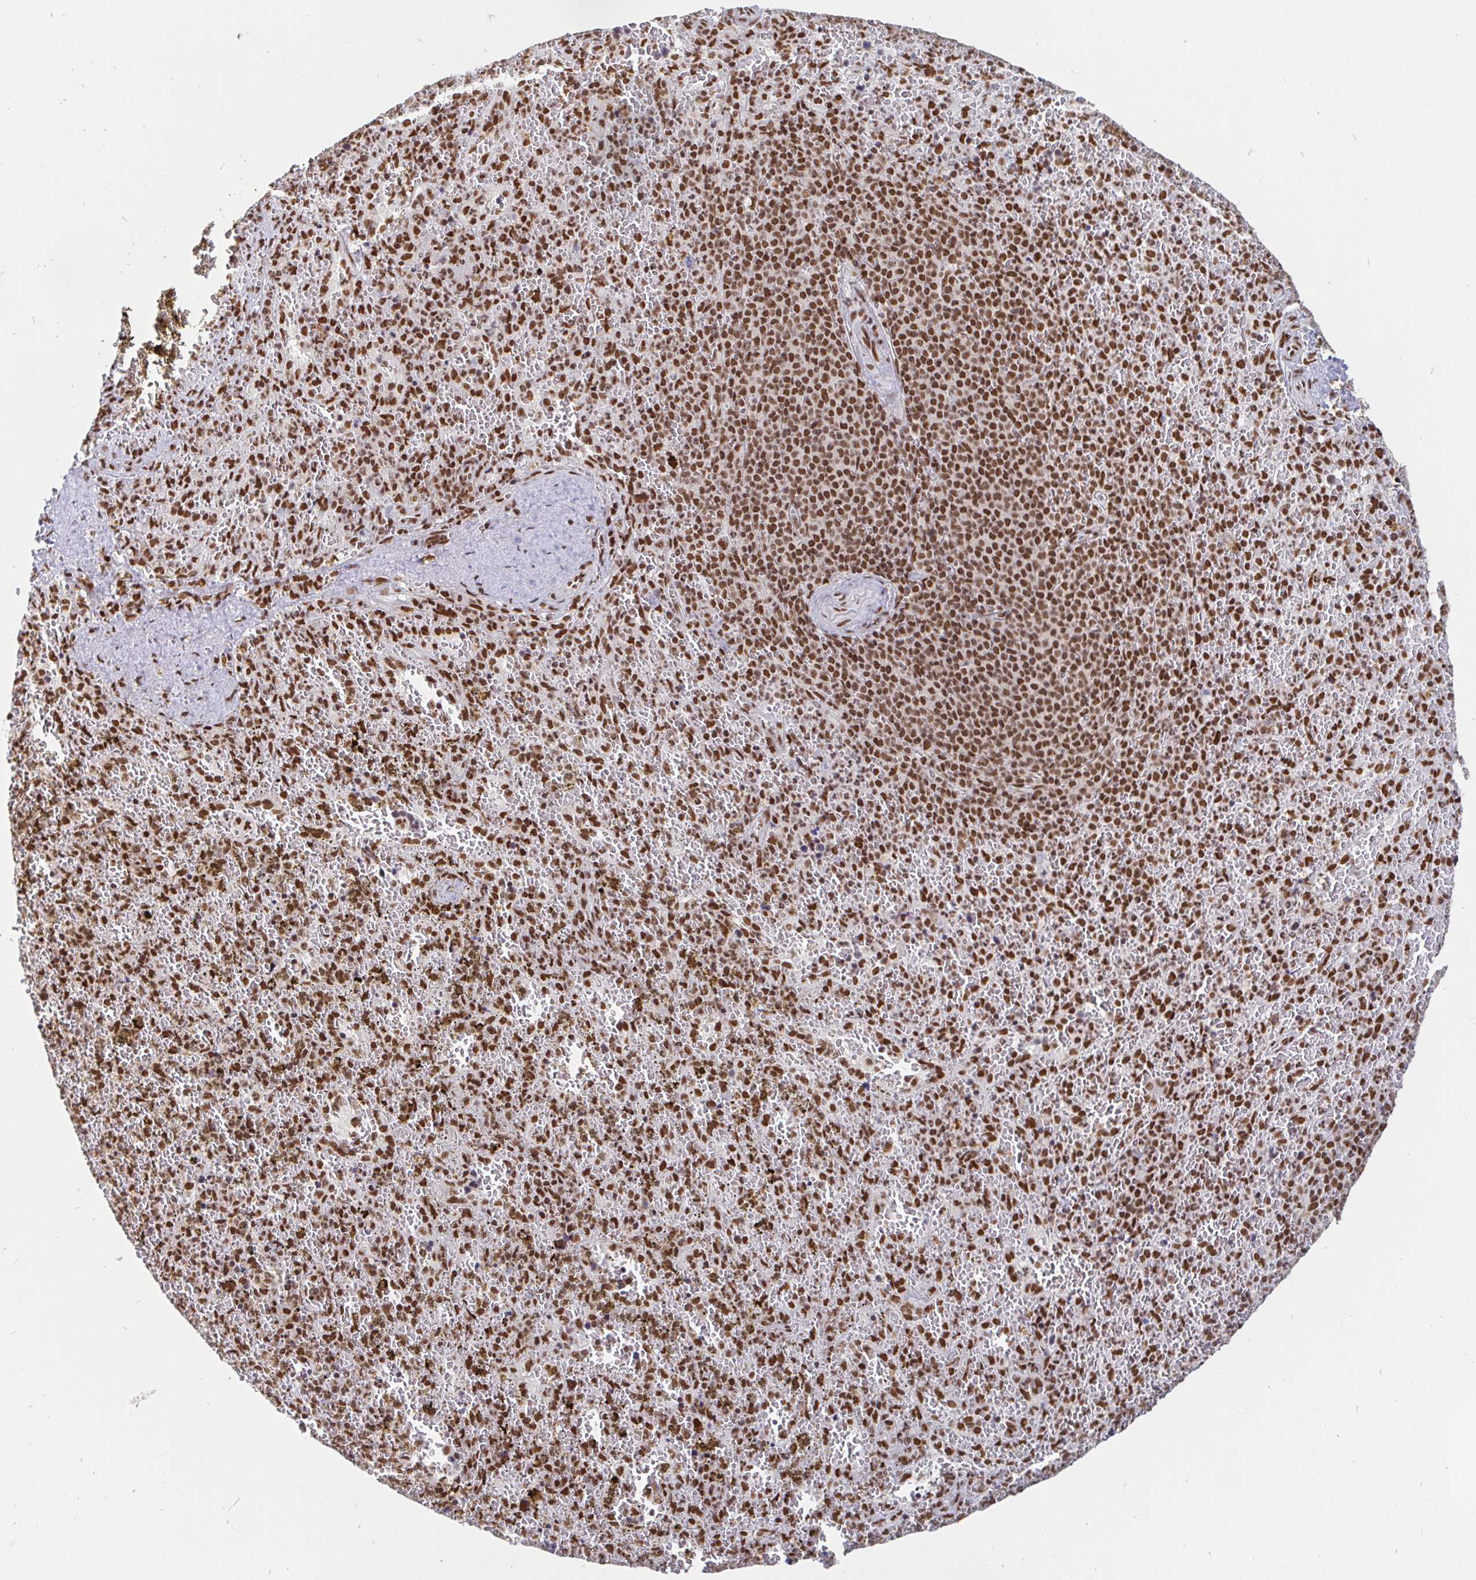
{"staining": {"intensity": "moderate", "quantity": ">75%", "location": "nuclear"}, "tissue": "spleen", "cell_type": "Cells in red pulp", "image_type": "normal", "snomed": [{"axis": "morphology", "description": "Normal tissue, NOS"}, {"axis": "topography", "description": "Spleen"}], "caption": "Benign spleen was stained to show a protein in brown. There is medium levels of moderate nuclear positivity in approximately >75% of cells in red pulp.", "gene": "RBMXL1", "patient": {"sex": "female", "age": 50}}